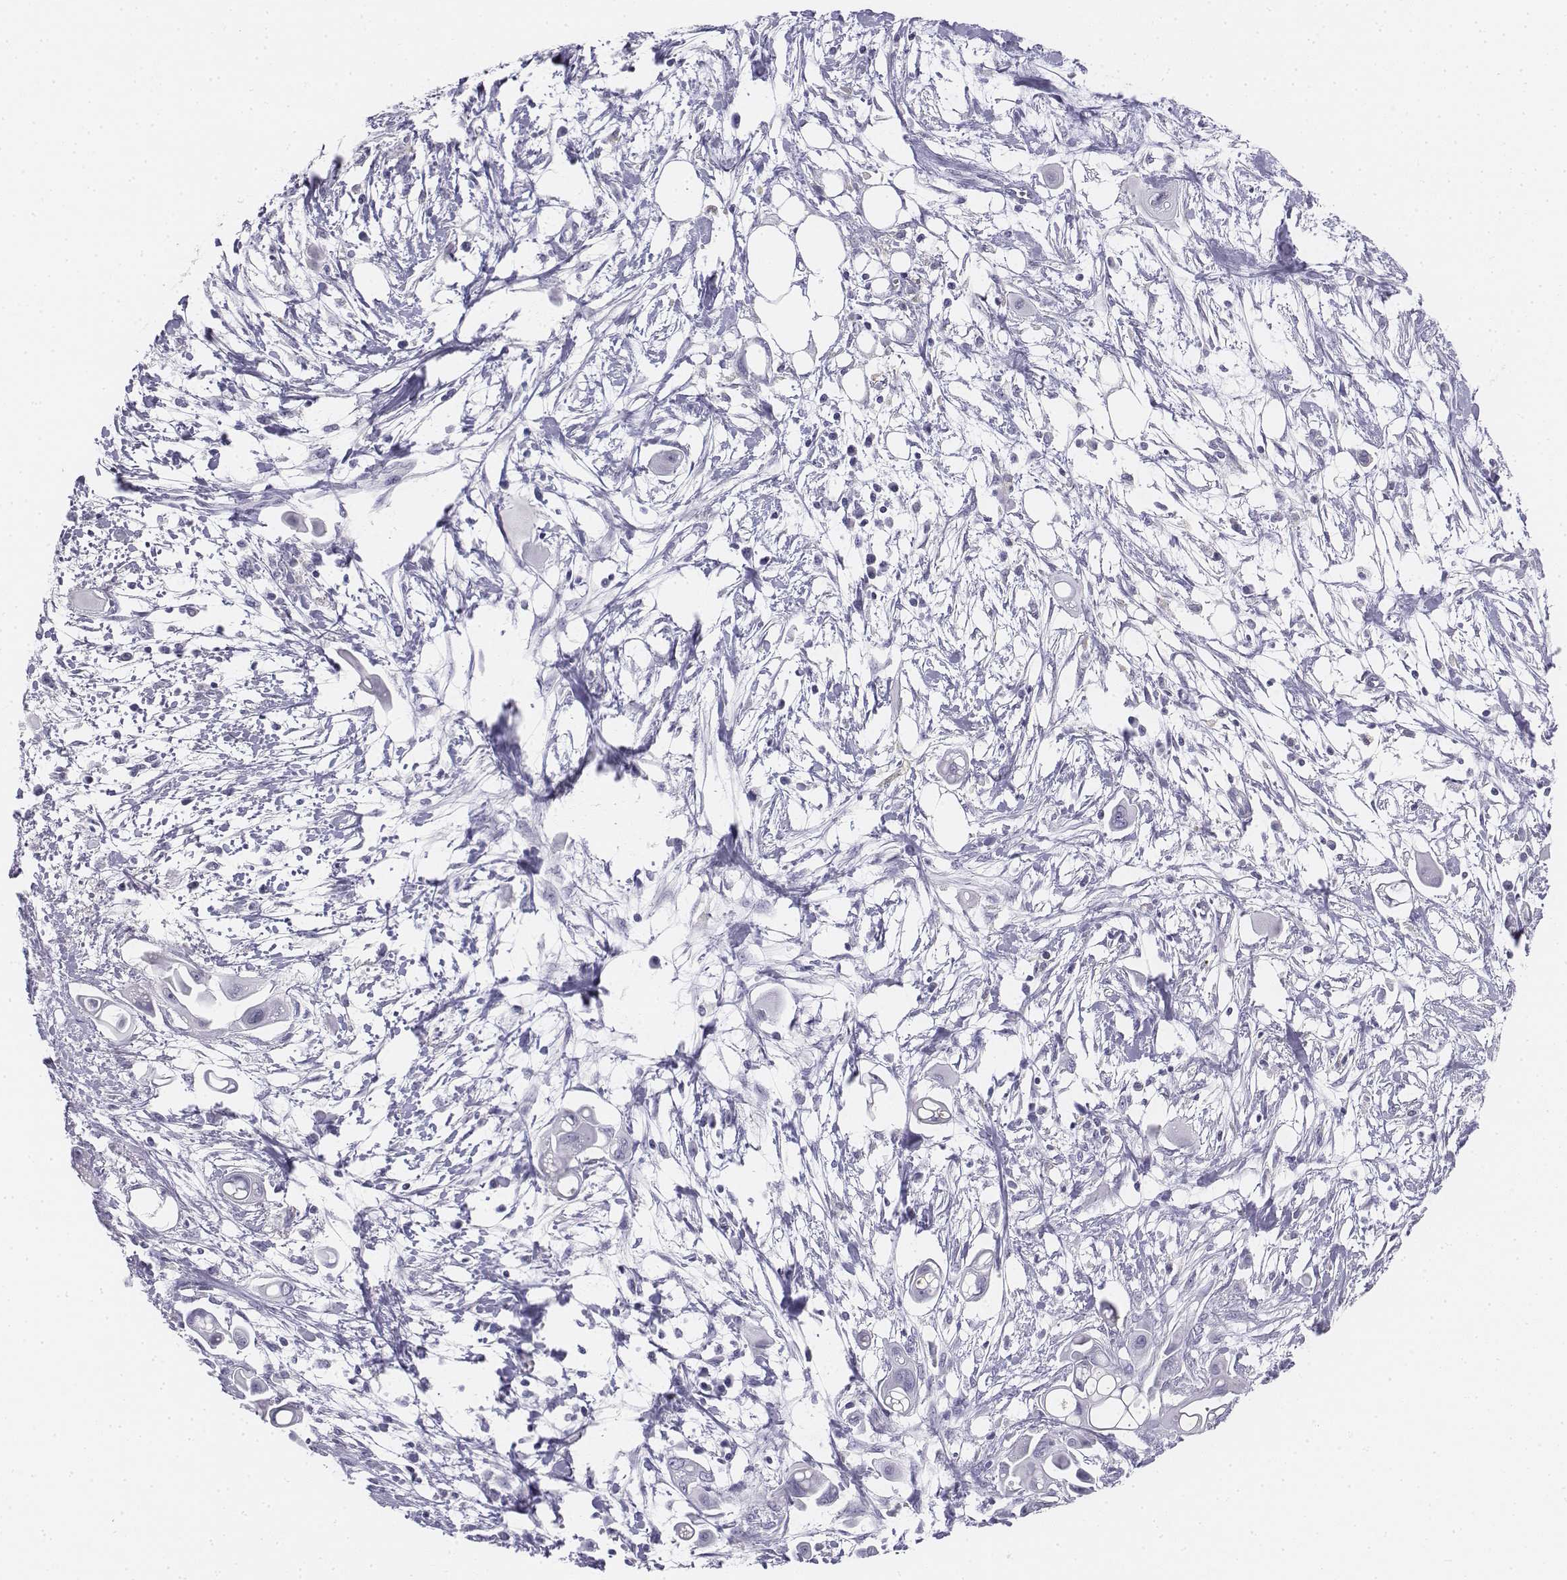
{"staining": {"intensity": "negative", "quantity": "none", "location": "none"}, "tissue": "pancreatic cancer", "cell_type": "Tumor cells", "image_type": "cancer", "snomed": [{"axis": "morphology", "description": "Adenocarcinoma, NOS"}, {"axis": "topography", "description": "Pancreas"}], "caption": "DAB (3,3'-diaminobenzidine) immunohistochemical staining of pancreatic cancer (adenocarcinoma) demonstrates no significant expression in tumor cells. The staining was performed using DAB (3,3'-diaminobenzidine) to visualize the protein expression in brown, while the nuclei were stained in blue with hematoxylin (Magnification: 20x).", "gene": "TH", "patient": {"sex": "male", "age": 50}}